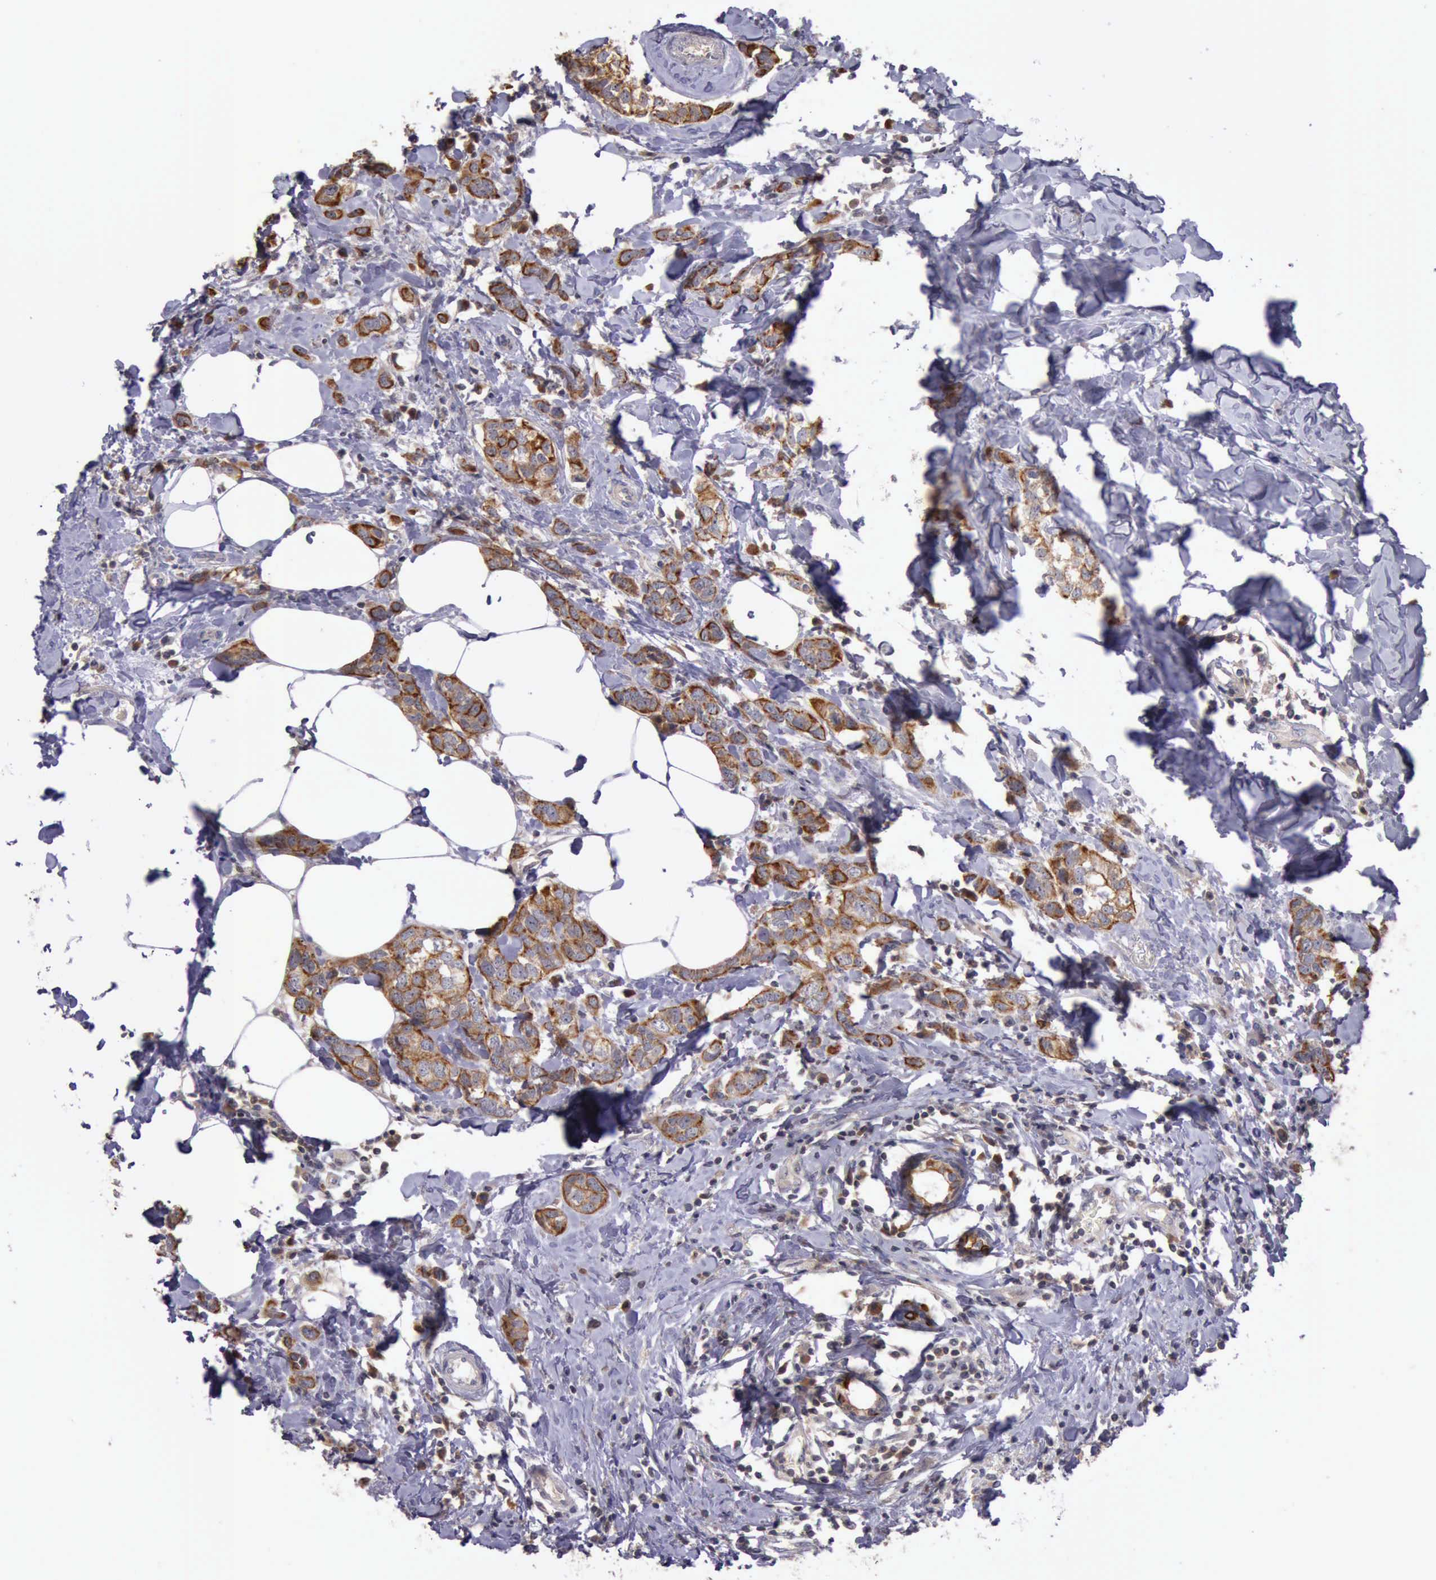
{"staining": {"intensity": "moderate", "quantity": ">75%", "location": "cytoplasmic/membranous"}, "tissue": "breast cancer", "cell_type": "Tumor cells", "image_type": "cancer", "snomed": [{"axis": "morphology", "description": "Normal tissue, NOS"}, {"axis": "morphology", "description": "Duct carcinoma"}, {"axis": "topography", "description": "Breast"}], "caption": "The image shows immunohistochemical staining of infiltrating ductal carcinoma (breast). There is moderate cytoplasmic/membranous expression is identified in about >75% of tumor cells. (IHC, brightfield microscopy, high magnification).", "gene": "RAB39B", "patient": {"sex": "female", "age": 50}}